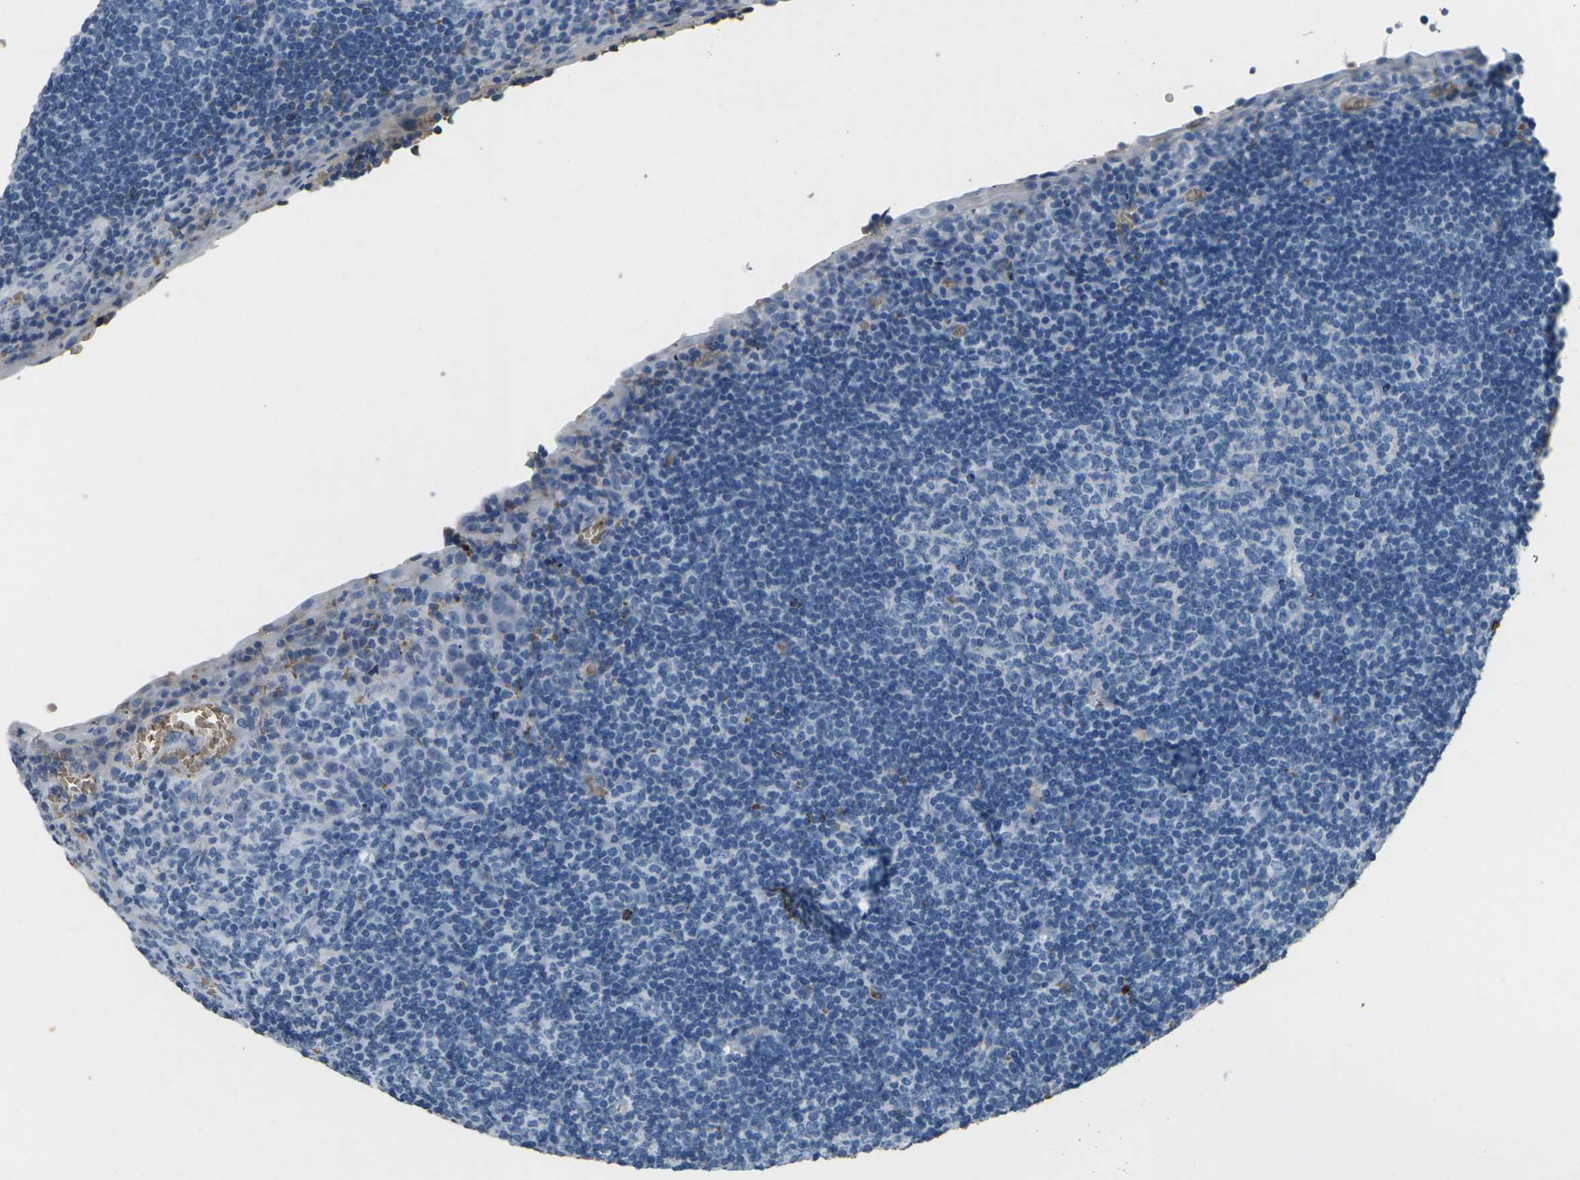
{"staining": {"intensity": "negative", "quantity": "none", "location": "none"}, "tissue": "tonsil", "cell_type": "Germinal center cells", "image_type": "normal", "snomed": [{"axis": "morphology", "description": "Normal tissue, NOS"}, {"axis": "topography", "description": "Tonsil"}], "caption": "This histopathology image is of normal tonsil stained with immunohistochemistry to label a protein in brown with the nuclei are counter-stained blue. There is no positivity in germinal center cells.", "gene": "HBB", "patient": {"sex": "male", "age": 37}}